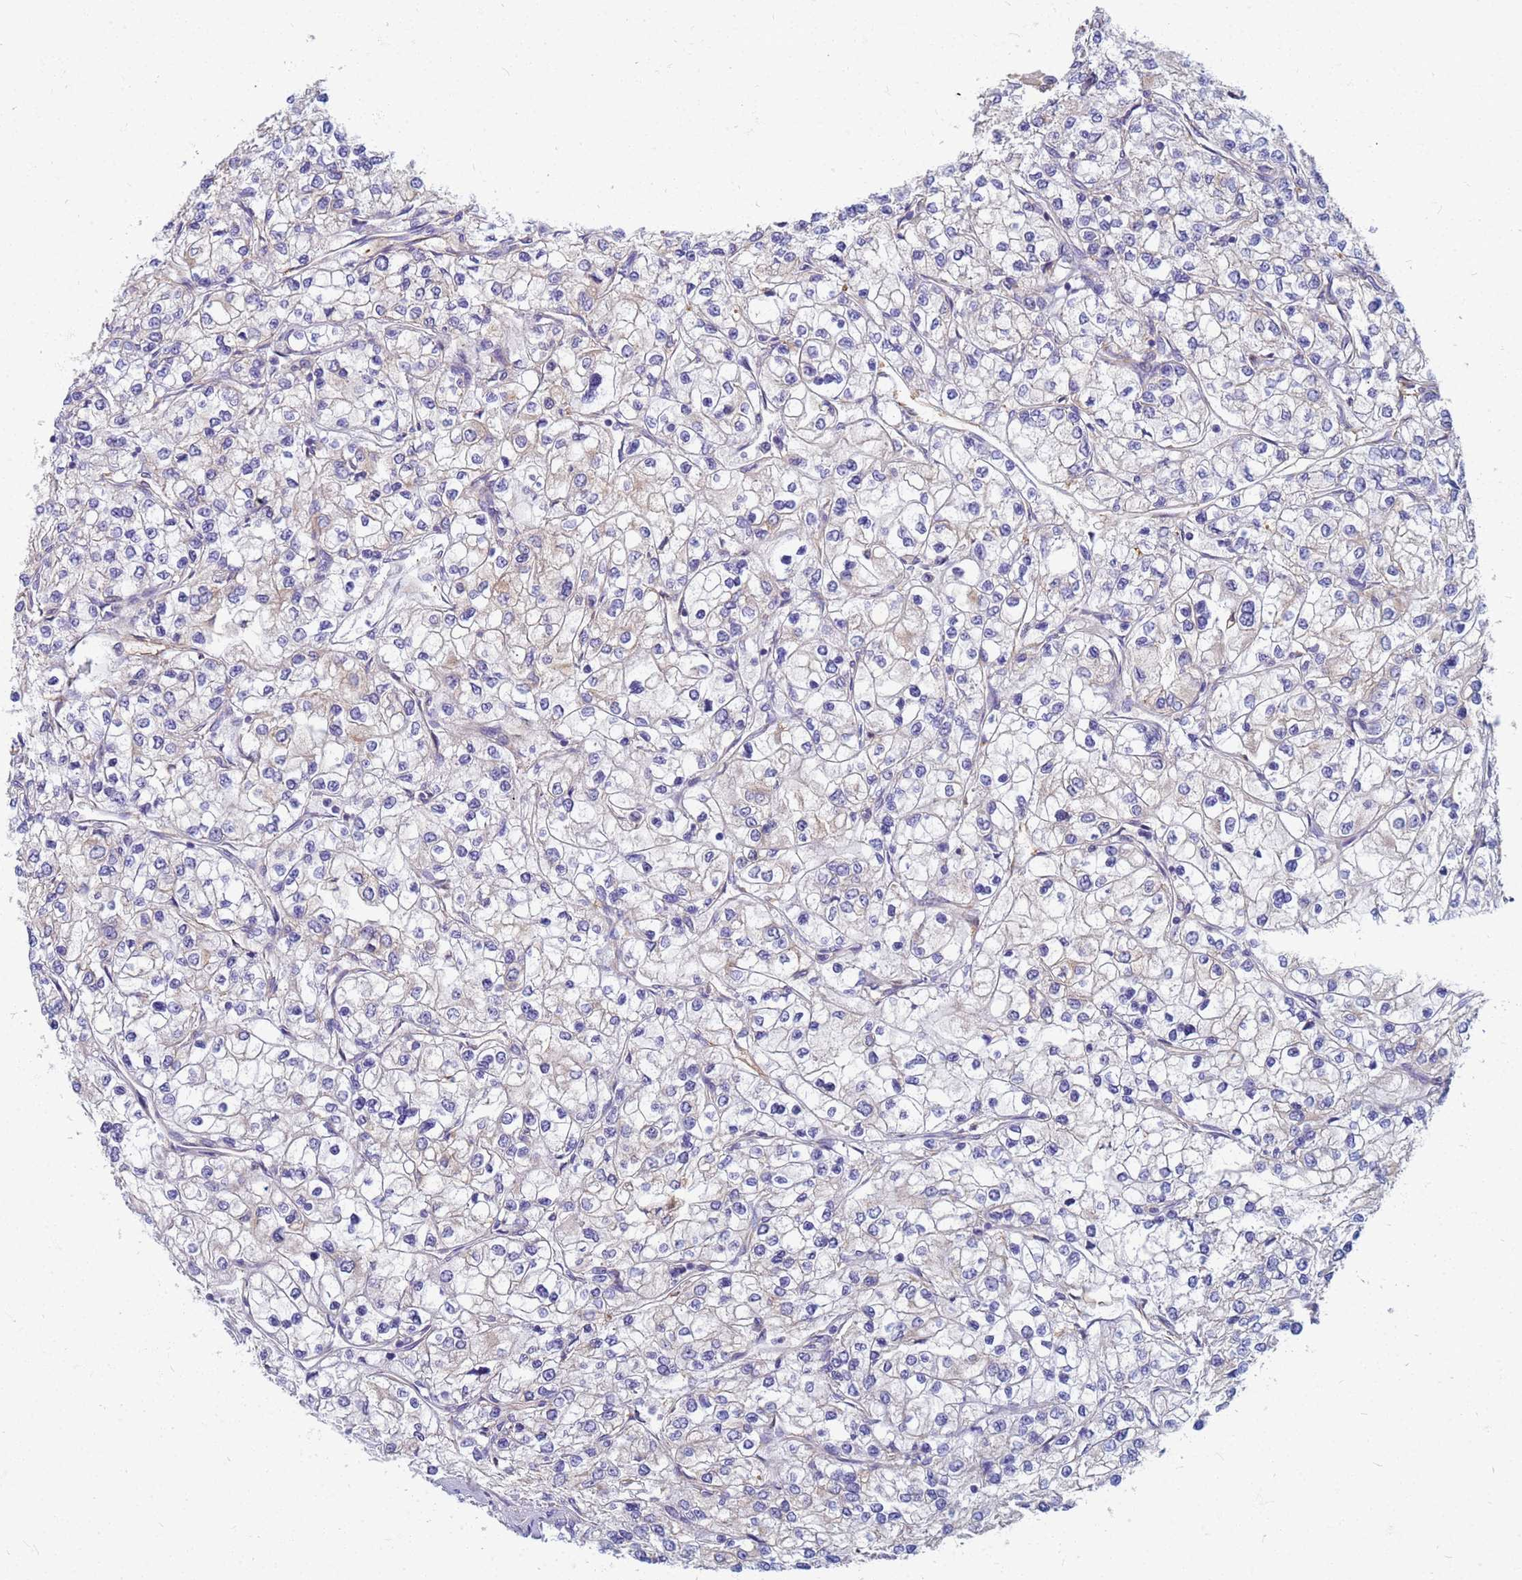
{"staining": {"intensity": "negative", "quantity": "none", "location": "none"}, "tissue": "renal cancer", "cell_type": "Tumor cells", "image_type": "cancer", "snomed": [{"axis": "morphology", "description": "Adenocarcinoma, NOS"}, {"axis": "topography", "description": "Kidney"}], "caption": "The image displays no staining of tumor cells in renal adenocarcinoma.", "gene": "EEA1", "patient": {"sex": "male", "age": 80}}